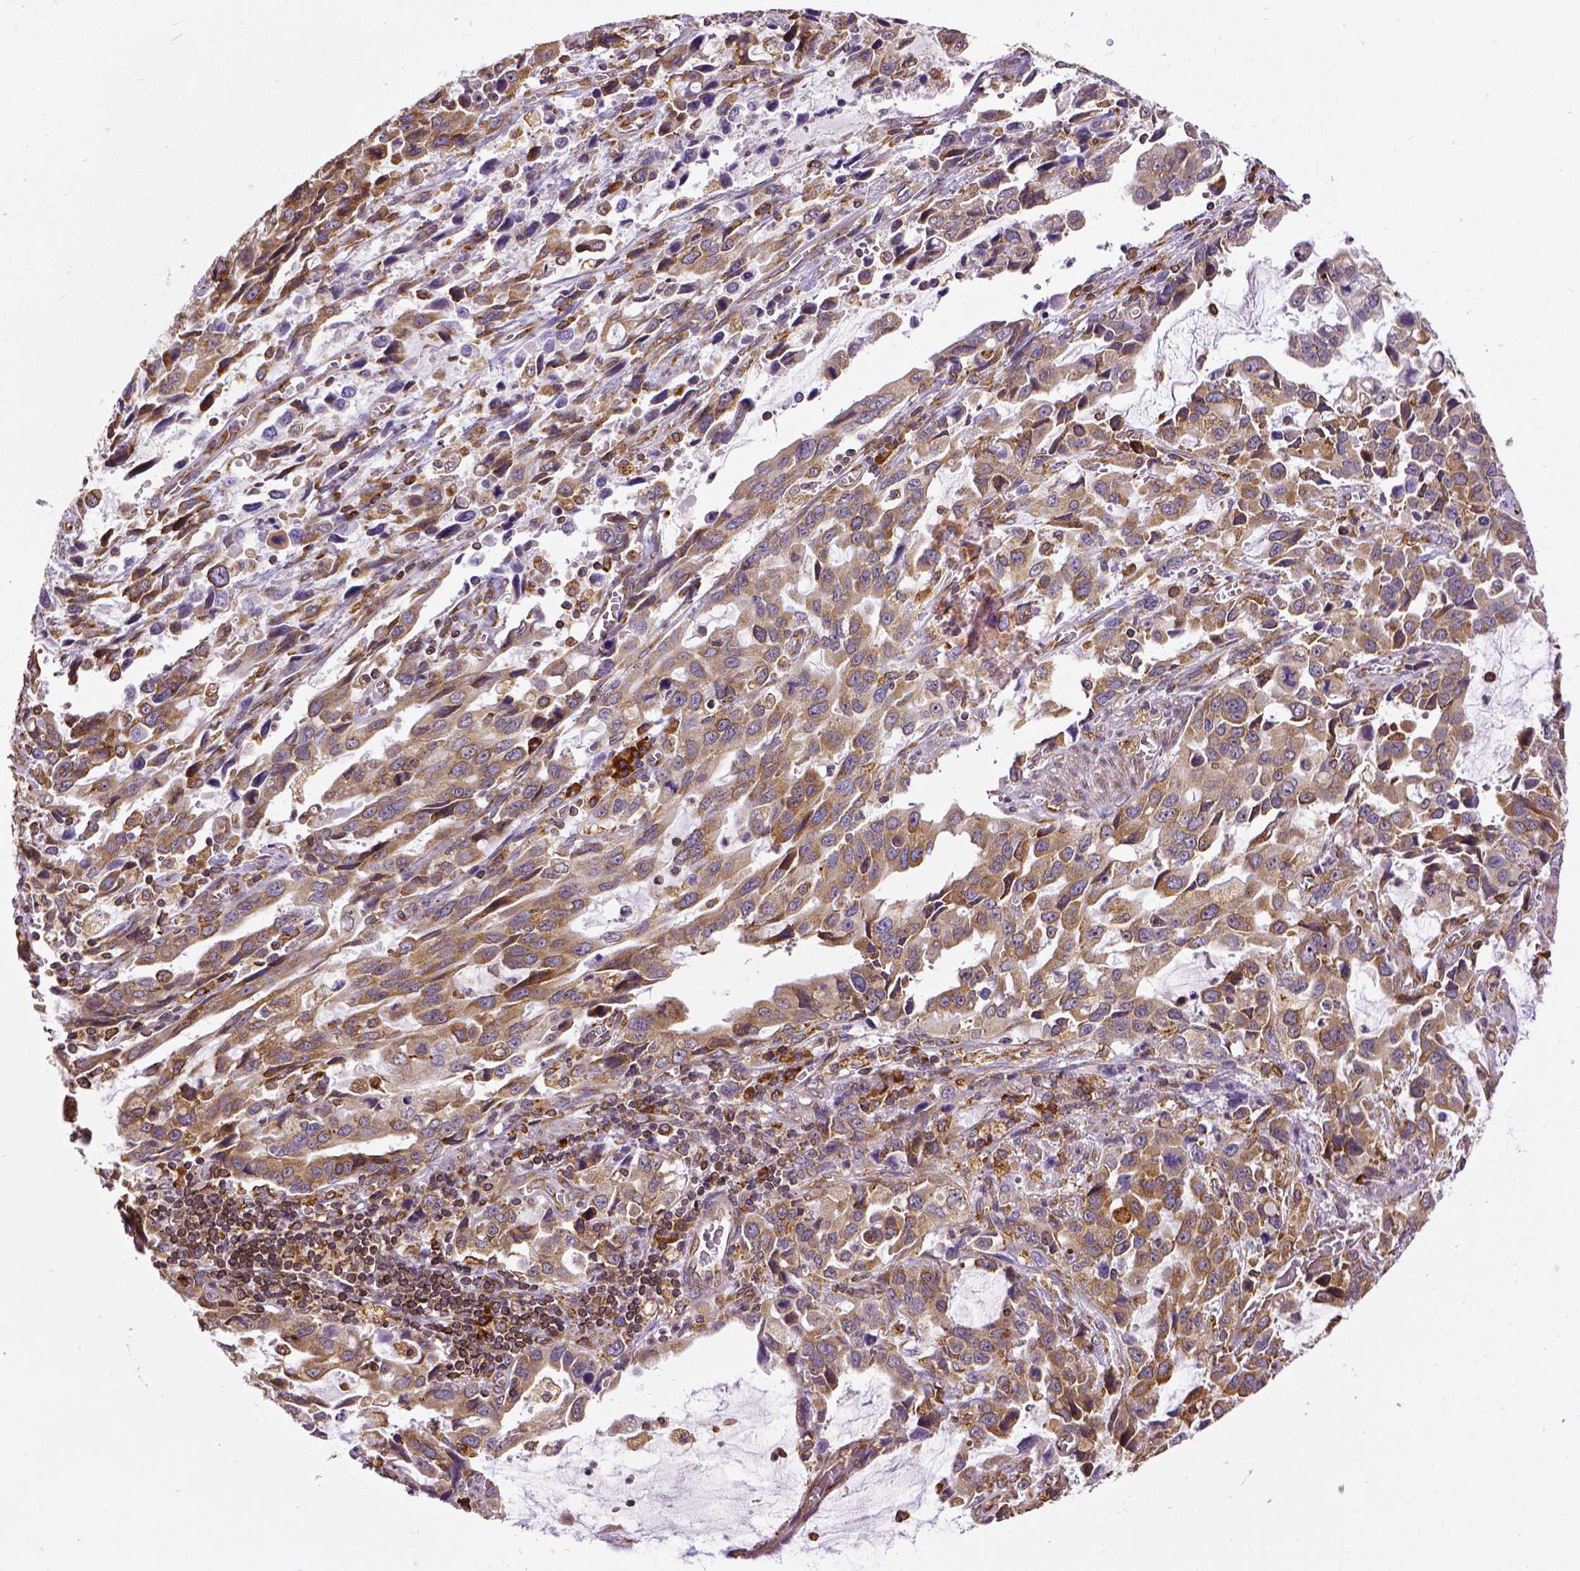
{"staining": {"intensity": "moderate", "quantity": ">75%", "location": "cytoplasmic/membranous"}, "tissue": "stomach cancer", "cell_type": "Tumor cells", "image_type": "cancer", "snomed": [{"axis": "morphology", "description": "Adenocarcinoma, NOS"}, {"axis": "topography", "description": "Stomach, upper"}], "caption": "Adenocarcinoma (stomach) stained for a protein demonstrates moderate cytoplasmic/membranous positivity in tumor cells.", "gene": "MTDH", "patient": {"sex": "male", "age": 85}}